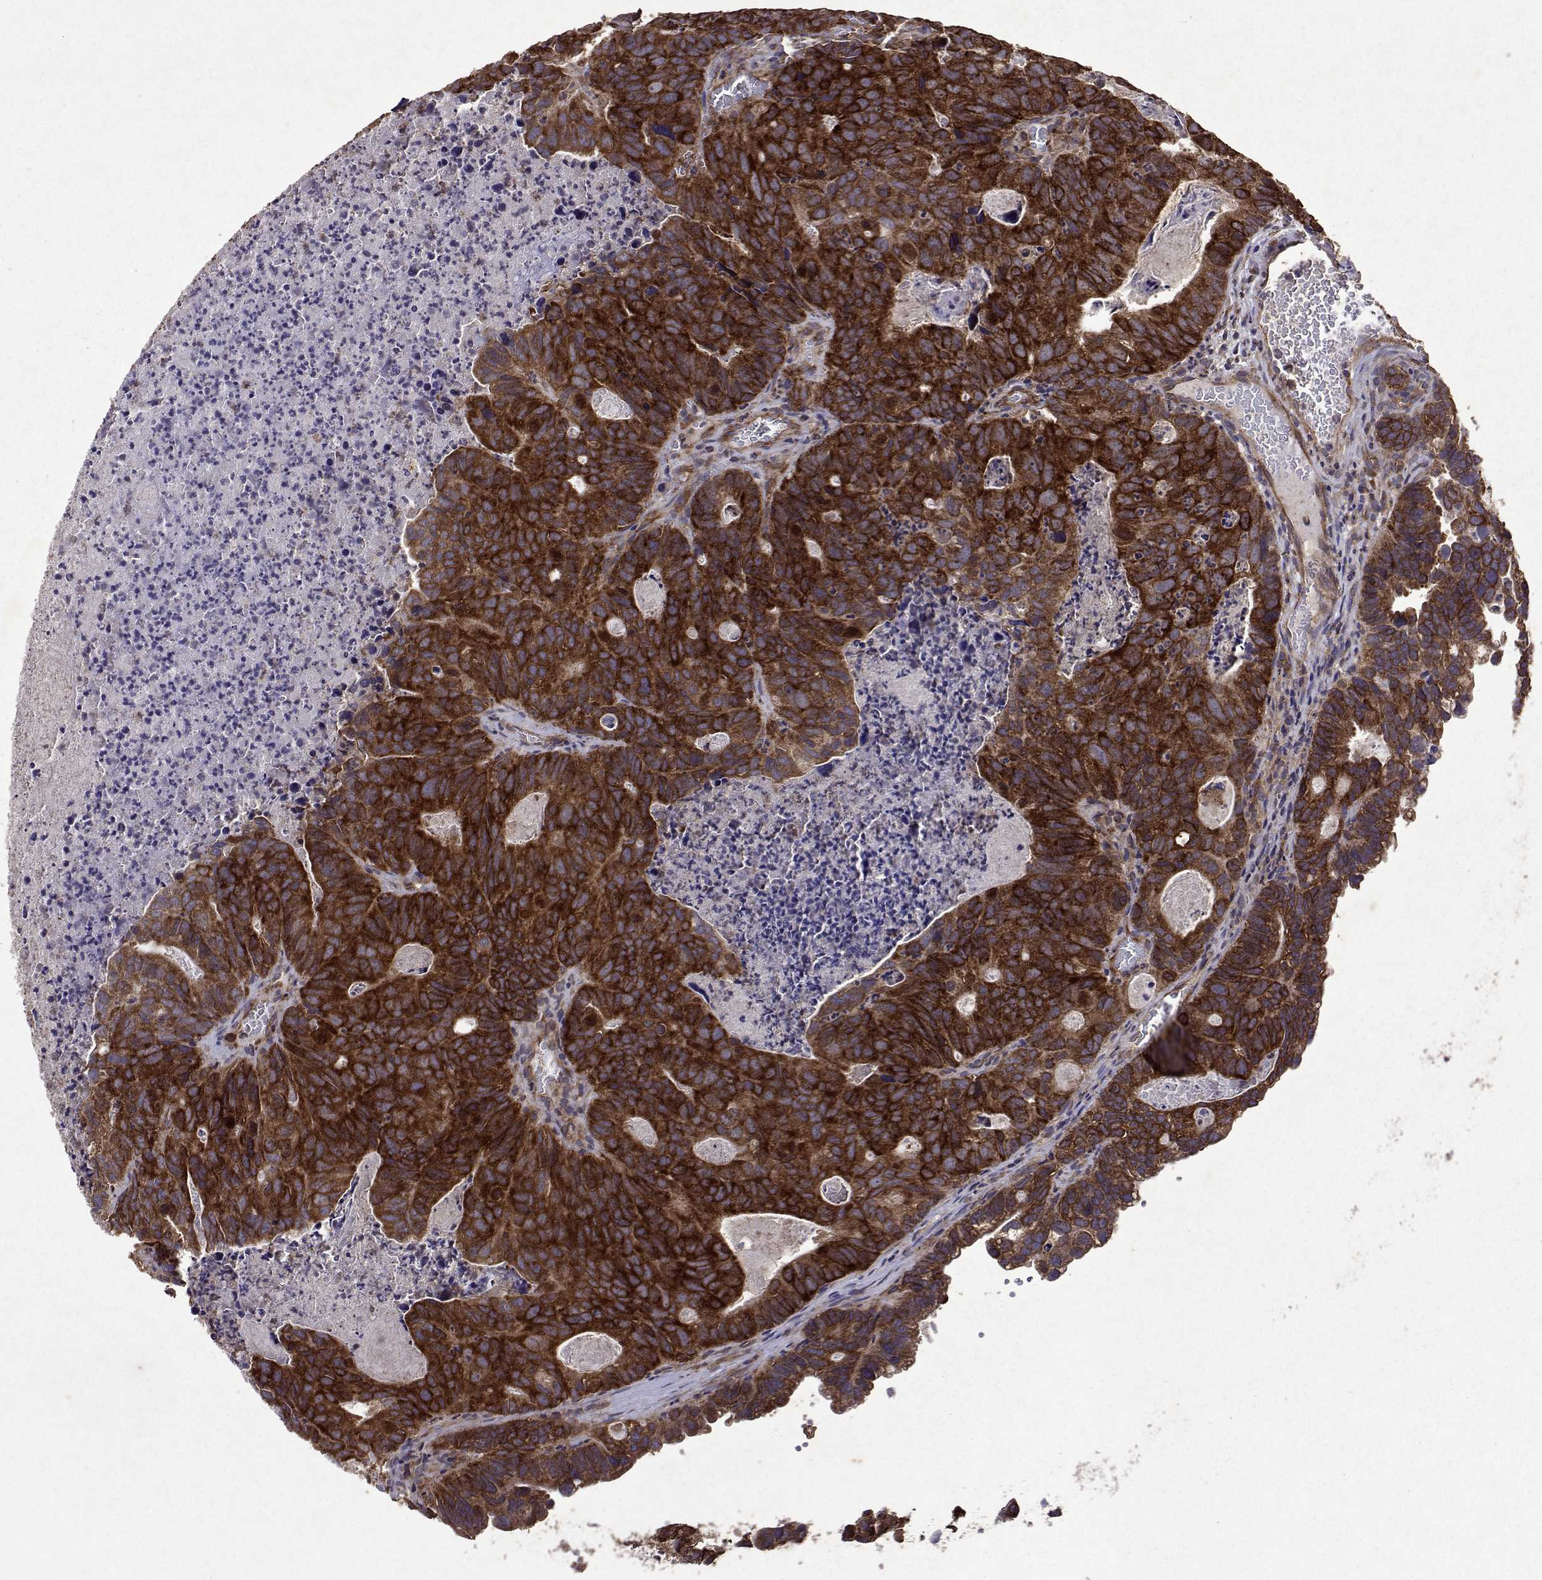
{"staining": {"intensity": "strong", "quantity": ">75%", "location": "cytoplasmic/membranous"}, "tissue": "head and neck cancer", "cell_type": "Tumor cells", "image_type": "cancer", "snomed": [{"axis": "morphology", "description": "Adenocarcinoma, NOS"}, {"axis": "topography", "description": "Head-Neck"}], "caption": "An image showing strong cytoplasmic/membranous staining in approximately >75% of tumor cells in adenocarcinoma (head and neck), as visualized by brown immunohistochemical staining.", "gene": "TARBP2", "patient": {"sex": "male", "age": 62}}